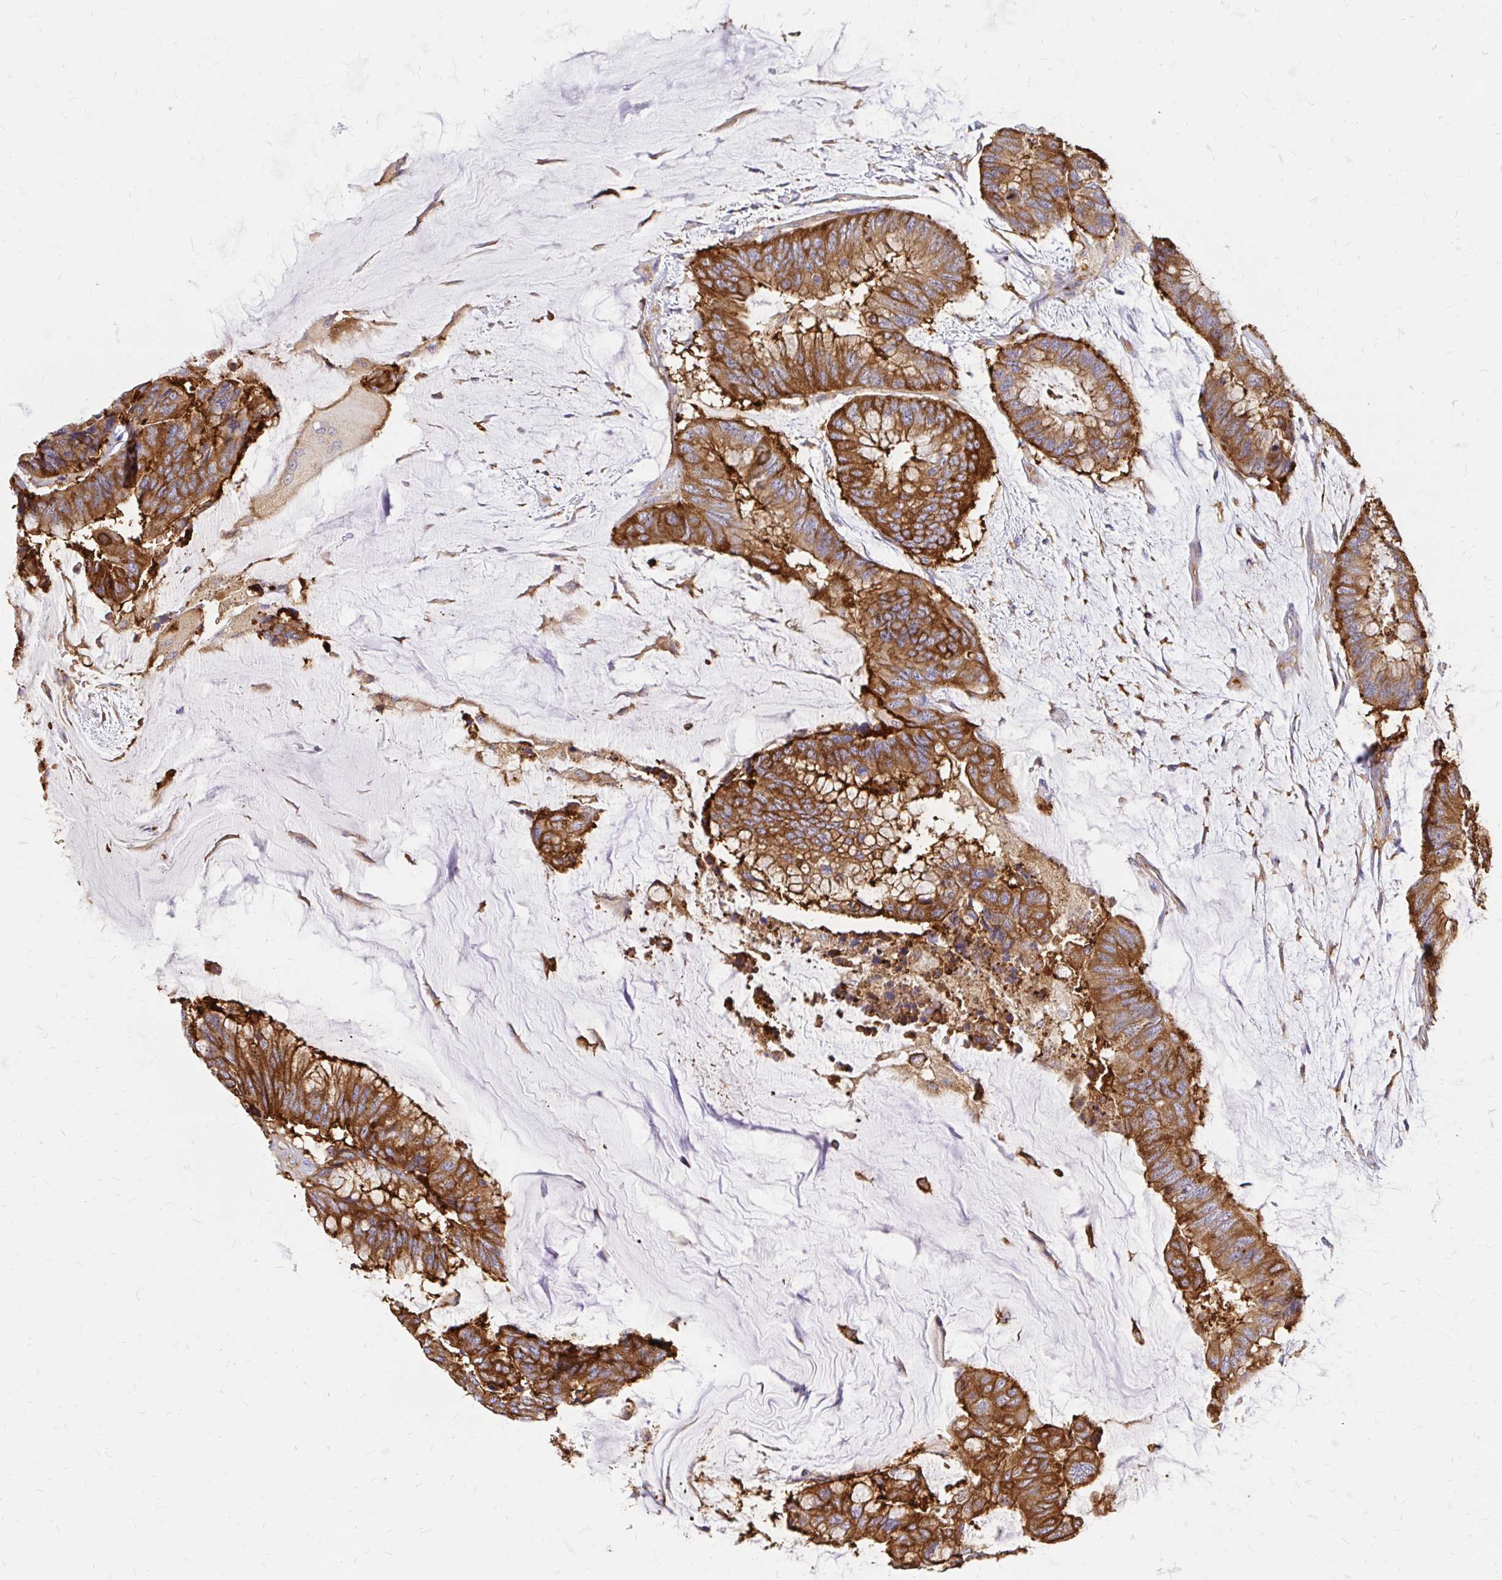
{"staining": {"intensity": "strong", "quantity": ">75%", "location": "cytoplasmic/membranous"}, "tissue": "colorectal cancer", "cell_type": "Tumor cells", "image_type": "cancer", "snomed": [{"axis": "morphology", "description": "Adenocarcinoma, NOS"}, {"axis": "topography", "description": "Rectum"}], "caption": "DAB (3,3'-diaminobenzidine) immunohistochemical staining of human colorectal adenocarcinoma reveals strong cytoplasmic/membranous protein positivity in approximately >75% of tumor cells. Using DAB (brown) and hematoxylin (blue) stains, captured at high magnification using brightfield microscopy.", "gene": "ABCB10", "patient": {"sex": "female", "age": 59}}